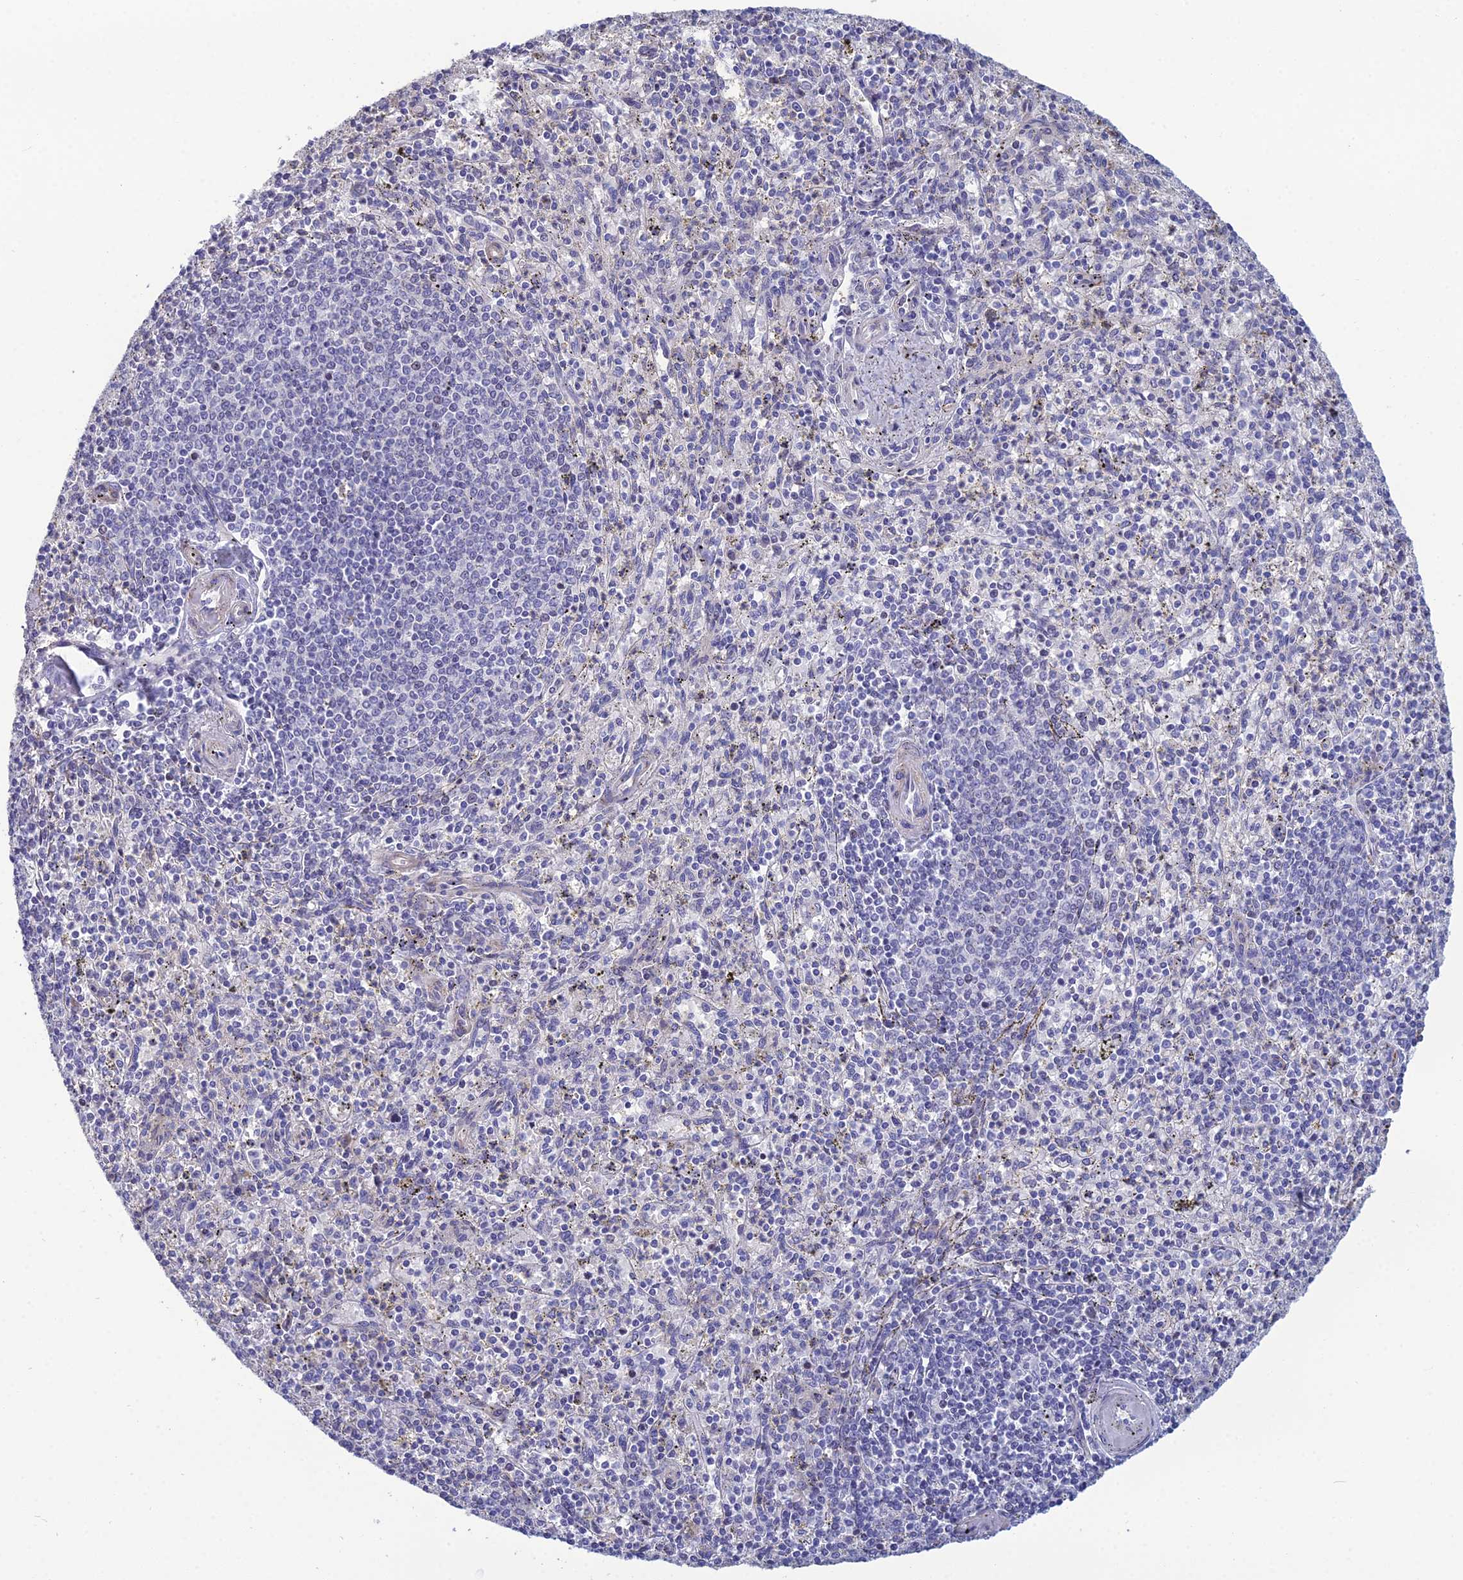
{"staining": {"intensity": "negative", "quantity": "none", "location": "none"}, "tissue": "spleen", "cell_type": "Cells in red pulp", "image_type": "normal", "snomed": [{"axis": "morphology", "description": "Normal tissue, NOS"}, {"axis": "topography", "description": "Spleen"}], "caption": "Immunohistochemistry image of normal spleen: human spleen stained with DAB reveals no significant protein positivity in cells in red pulp.", "gene": "LZTS2", "patient": {"sex": "male", "age": 72}}